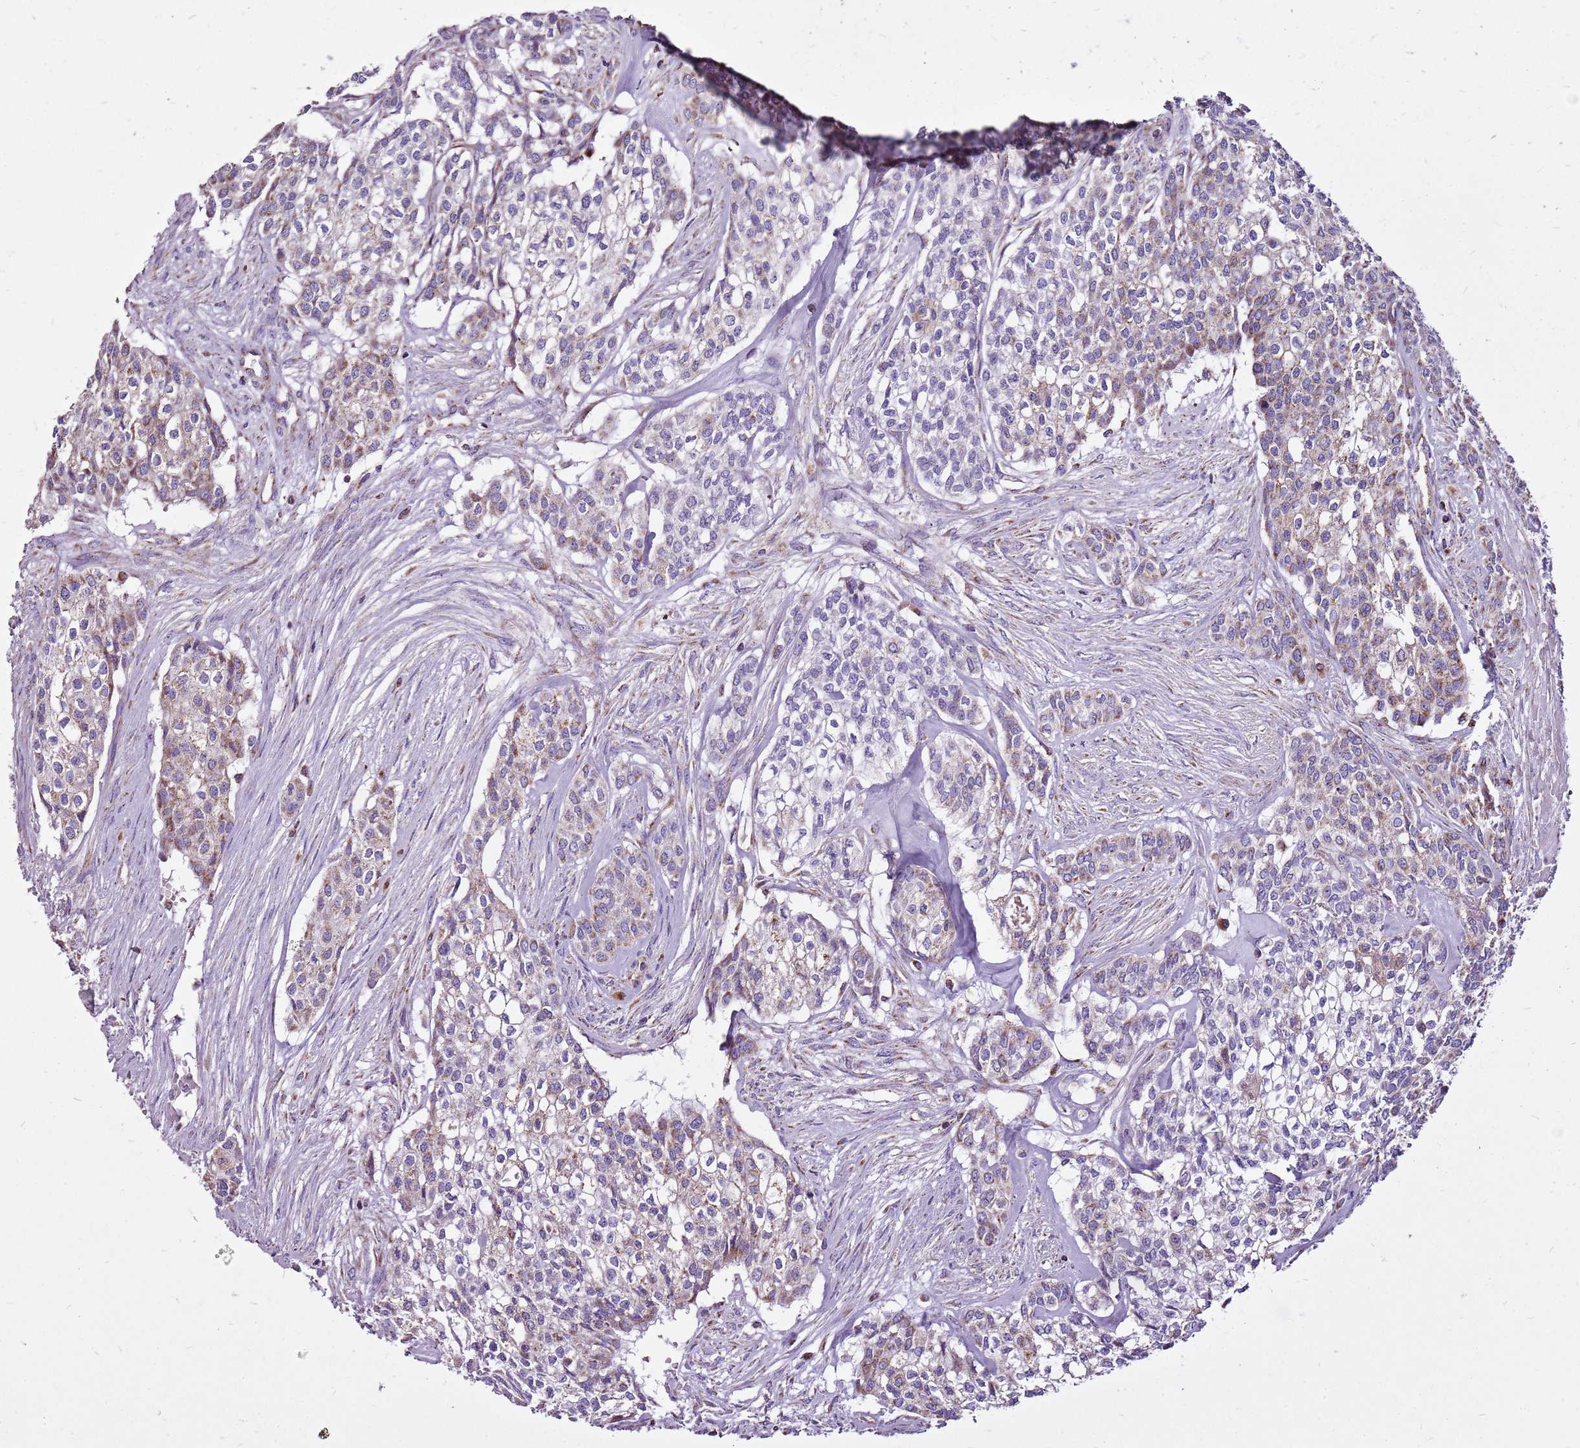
{"staining": {"intensity": "moderate", "quantity": "25%-75%", "location": "cytoplasmic/membranous"}, "tissue": "head and neck cancer", "cell_type": "Tumor cells", "image_type": "cancer", "snomed": [{"axis": "morphology", "description": "Adenocarcinoma, NOS"}, {"axis": "topography", "description": "Head-Neck"}], "caption": "Tumor cells demonstrate moderate cytoplasmic/membranous positivity in approximately 25%-75% of cells in head and neck cancer.", "gene": "GCDH", "patient": {"sex": "male", "age": 81}}